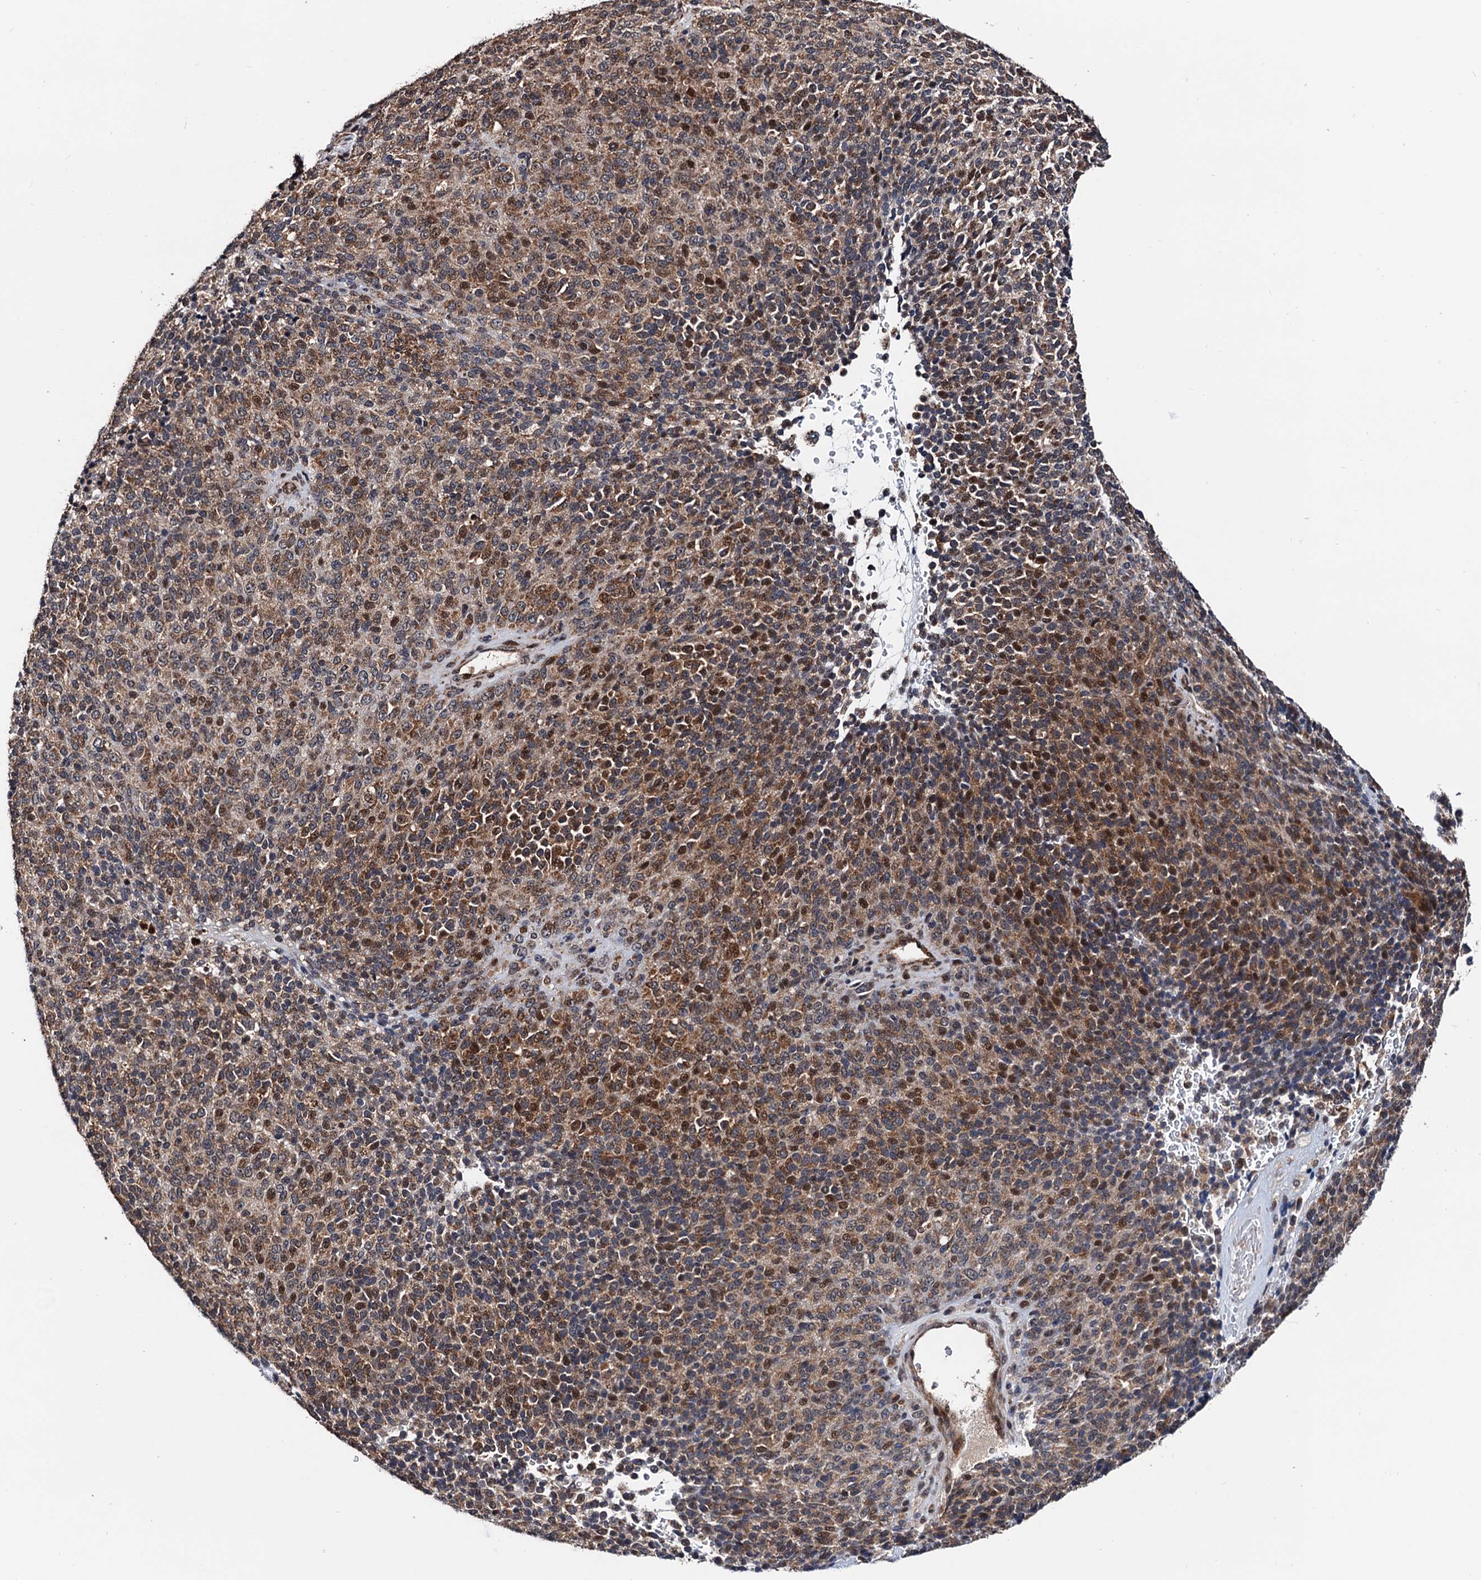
{"staining": {"intensity": "moderate", "quantity": ">75%", "location": "cytoplasmic/membranous,nuclear"}, "tissue": "melanoma", "cell_type": "Tumor cells", "image_type": "cancer", "snomed": [{"axis": "morphology", "description": "Malignant melanoma, Metastatic site"}, {"axis": "topography", "description": "Brain"}], "caption": "The image reveals immunohistochemical staining of malignant melanoma (metastatic site). There is moderate cytoplasmic/membranous and nuclear staining is identified in about >75% of tumor cells.", "gene": "NAA16", "patient": {"sex": "female", "age": 56}}